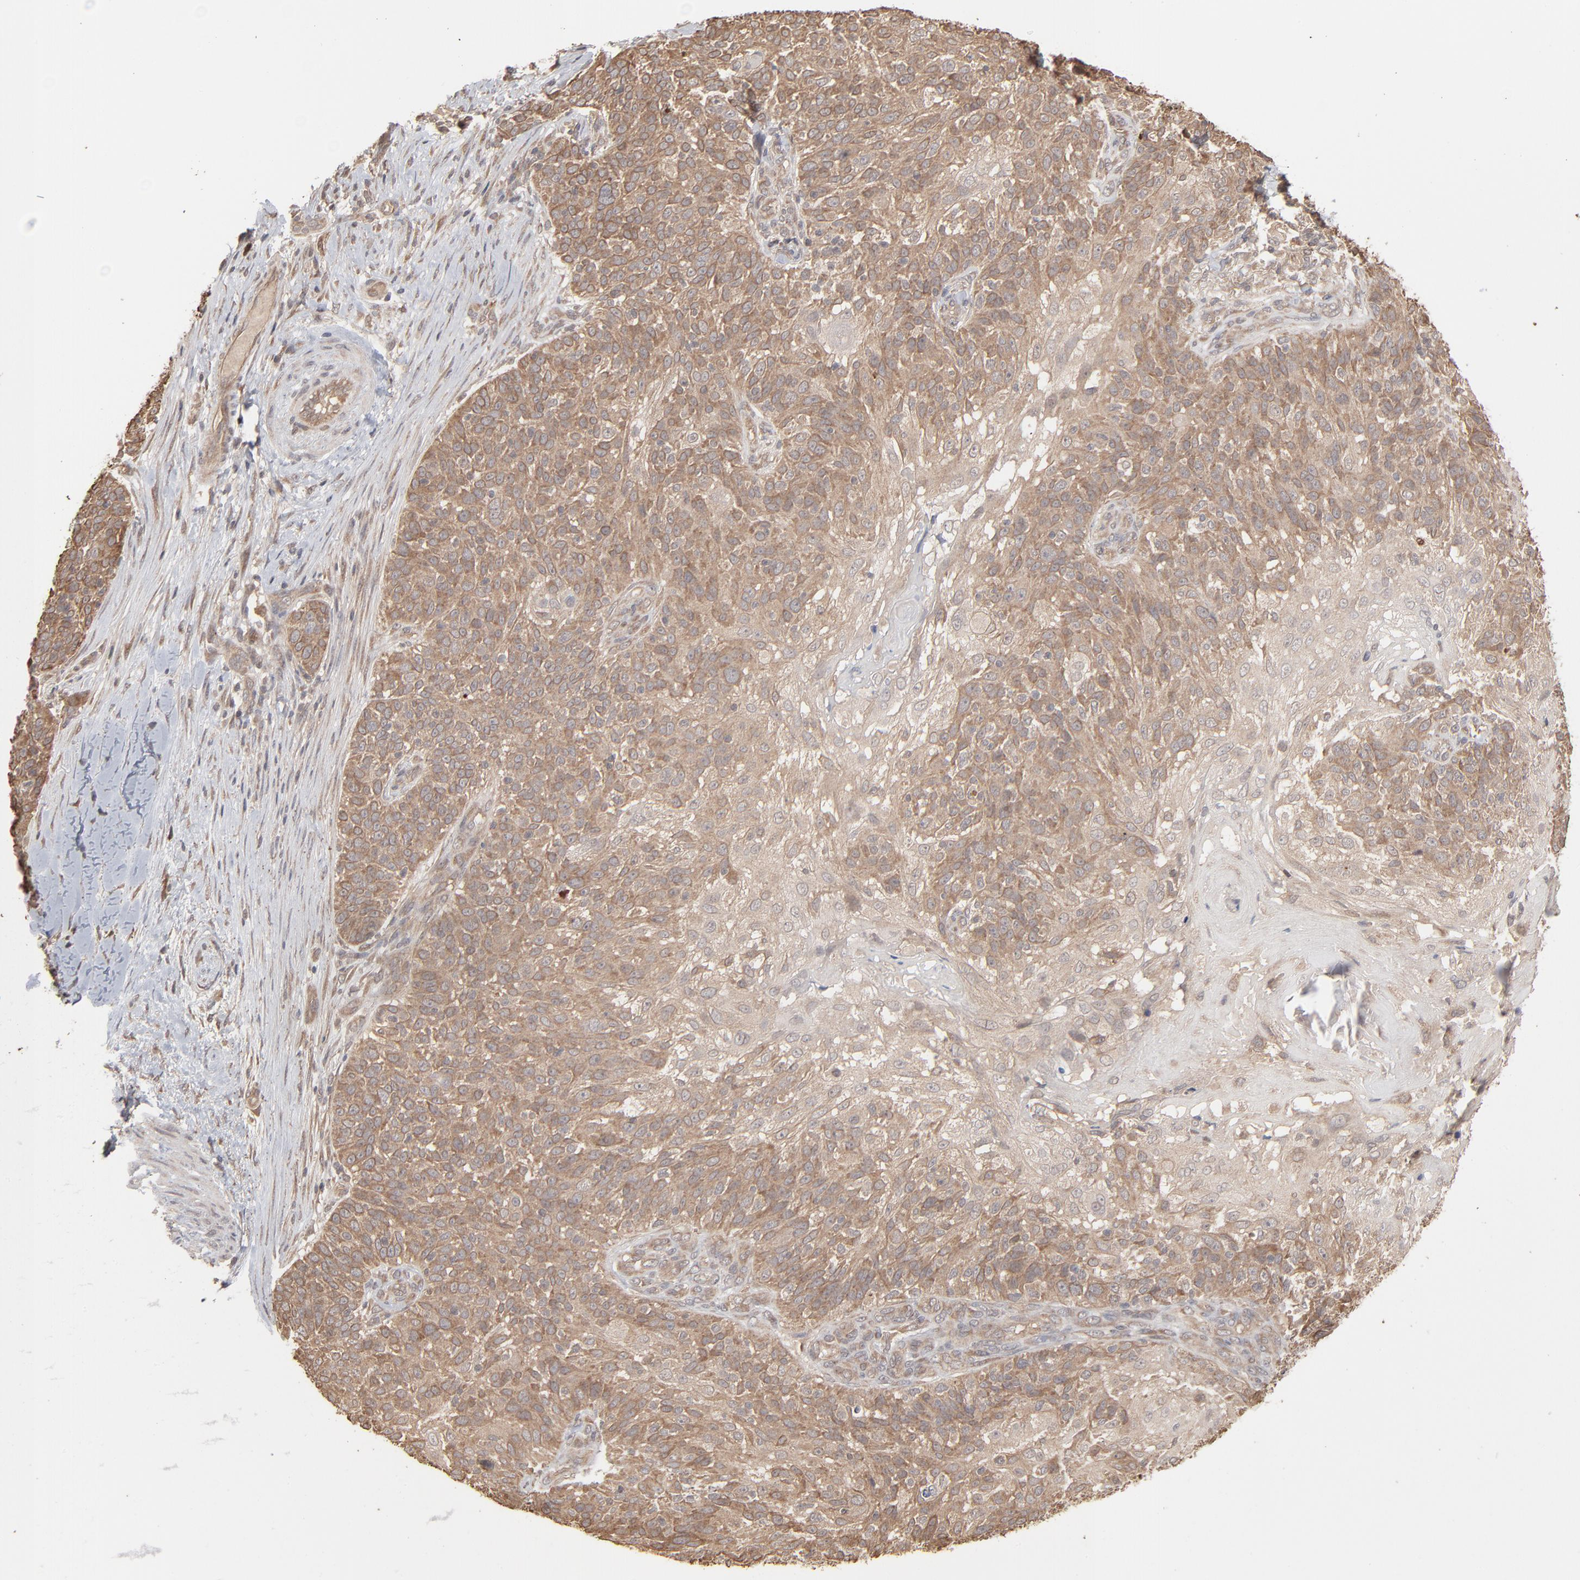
{"staining": {"intensity": "moderate", "quantity": ">75%", "location": "cytoplasmic/membranous"}, "tissue": "skin cancer", "cell_type": "Tumor cells", "image_type": "cancer", "snomed": [{"axis": "morphology", "description": "Normal tissue, NOS"}, {"axis": "morphology", "description": "Squamous cell carcinoma, NOS"}, {"axis": "topography", "description": "Skin"}], "caption": "Squamous cell carcinoma (skin) stained with a protein marker reveals moderate staining in tumor cells.", "gene": "SCFD1", "patient": {"sex": "female", "age": 83}}